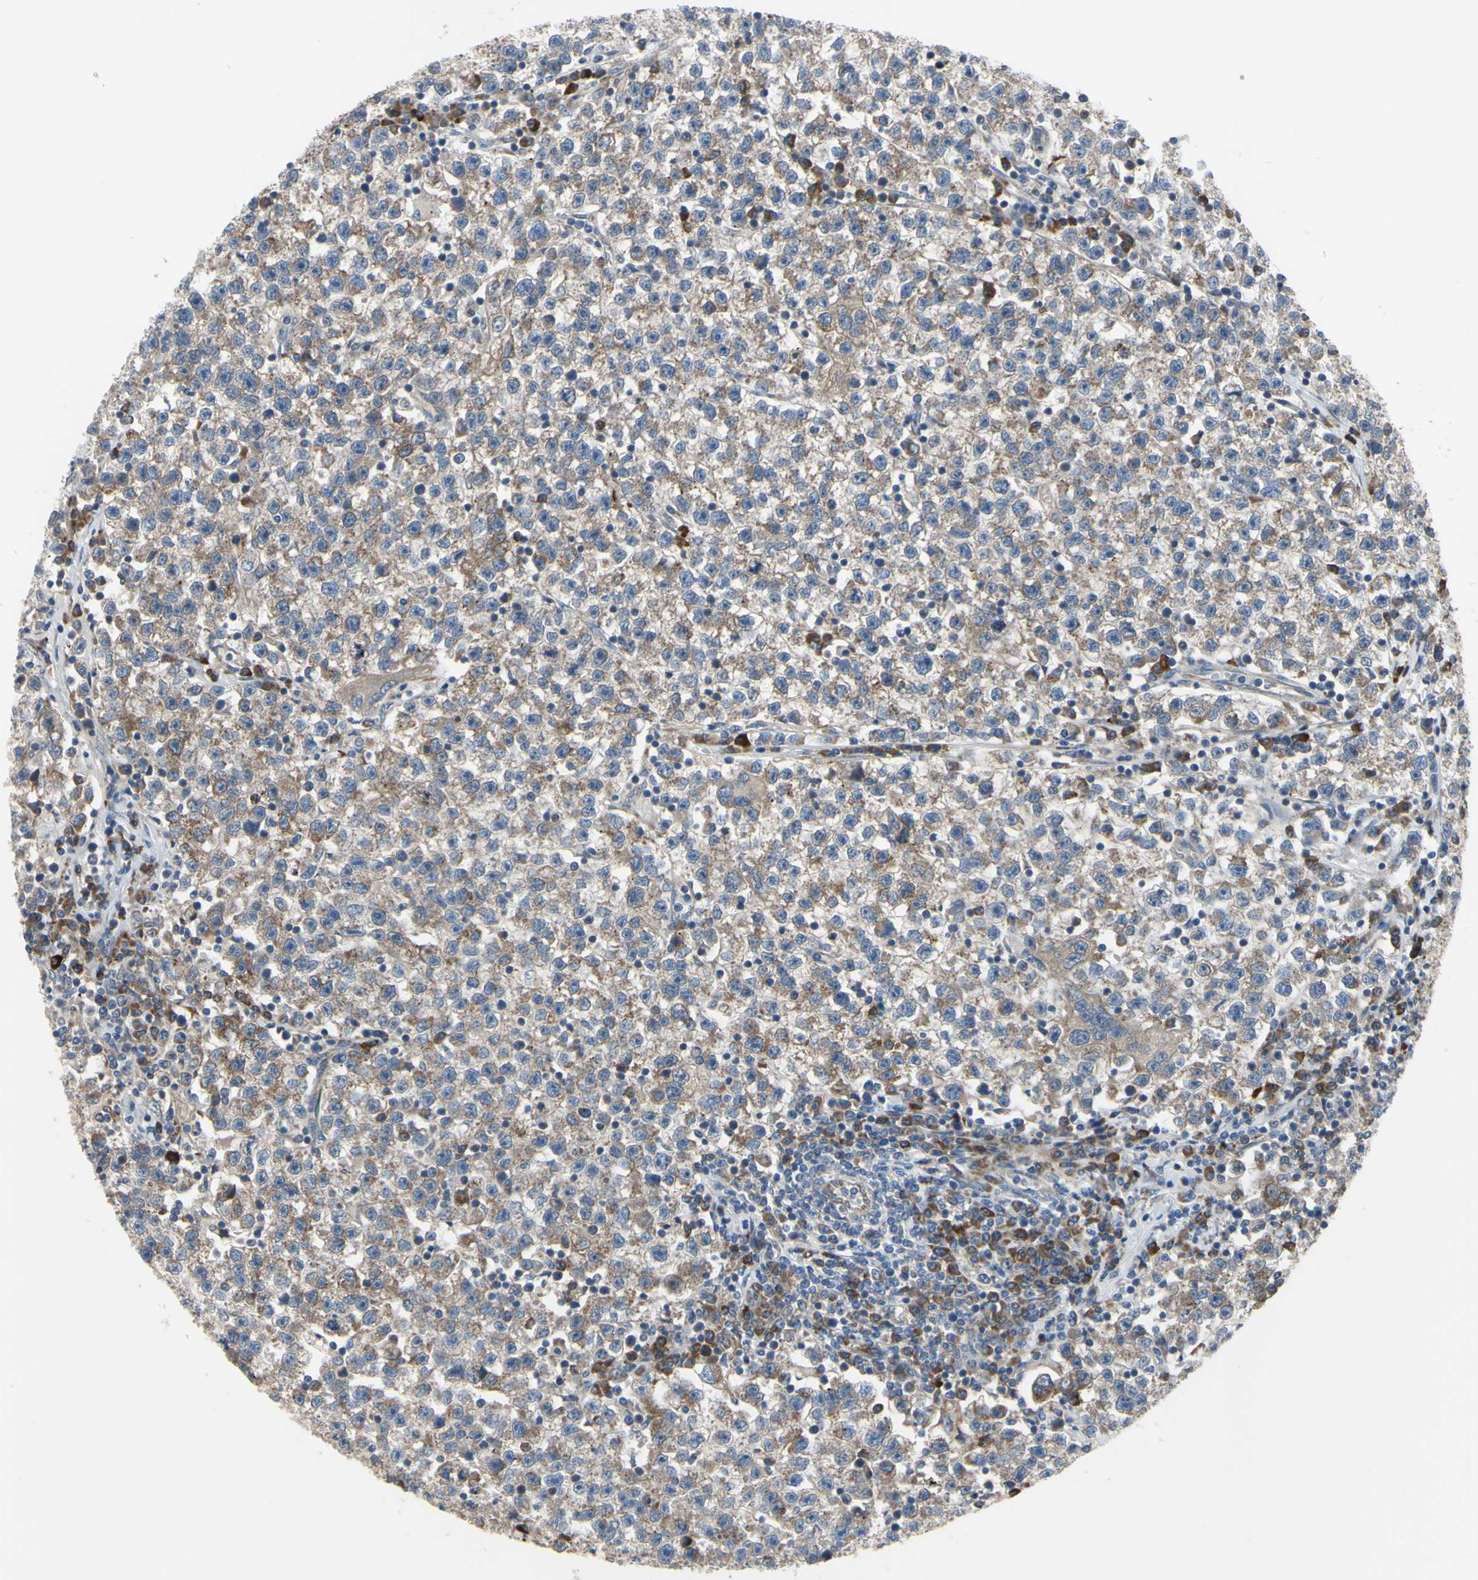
{"staining": {"intensity": "moderate", "quantity": ">75%", "location": "cytoplasmic/membranous"}, "tissue": "testis cancer", "cell_type": "Tumor cells", "image_type": "cancer", "snomed": [{"axis": "morphology", "description": "Seminoma, NOS"}, {"axis": "topography", "description": "Testis"}], "caption": "High-power microscopy captured an immunohistochemistry histopathology image of seminoma (testis), revealing moderate cytoplasmic/membranous positivity in about >75% of tumor cells.", "gene": "XIAP", "patient": {"sex": "male", "age": 22}}